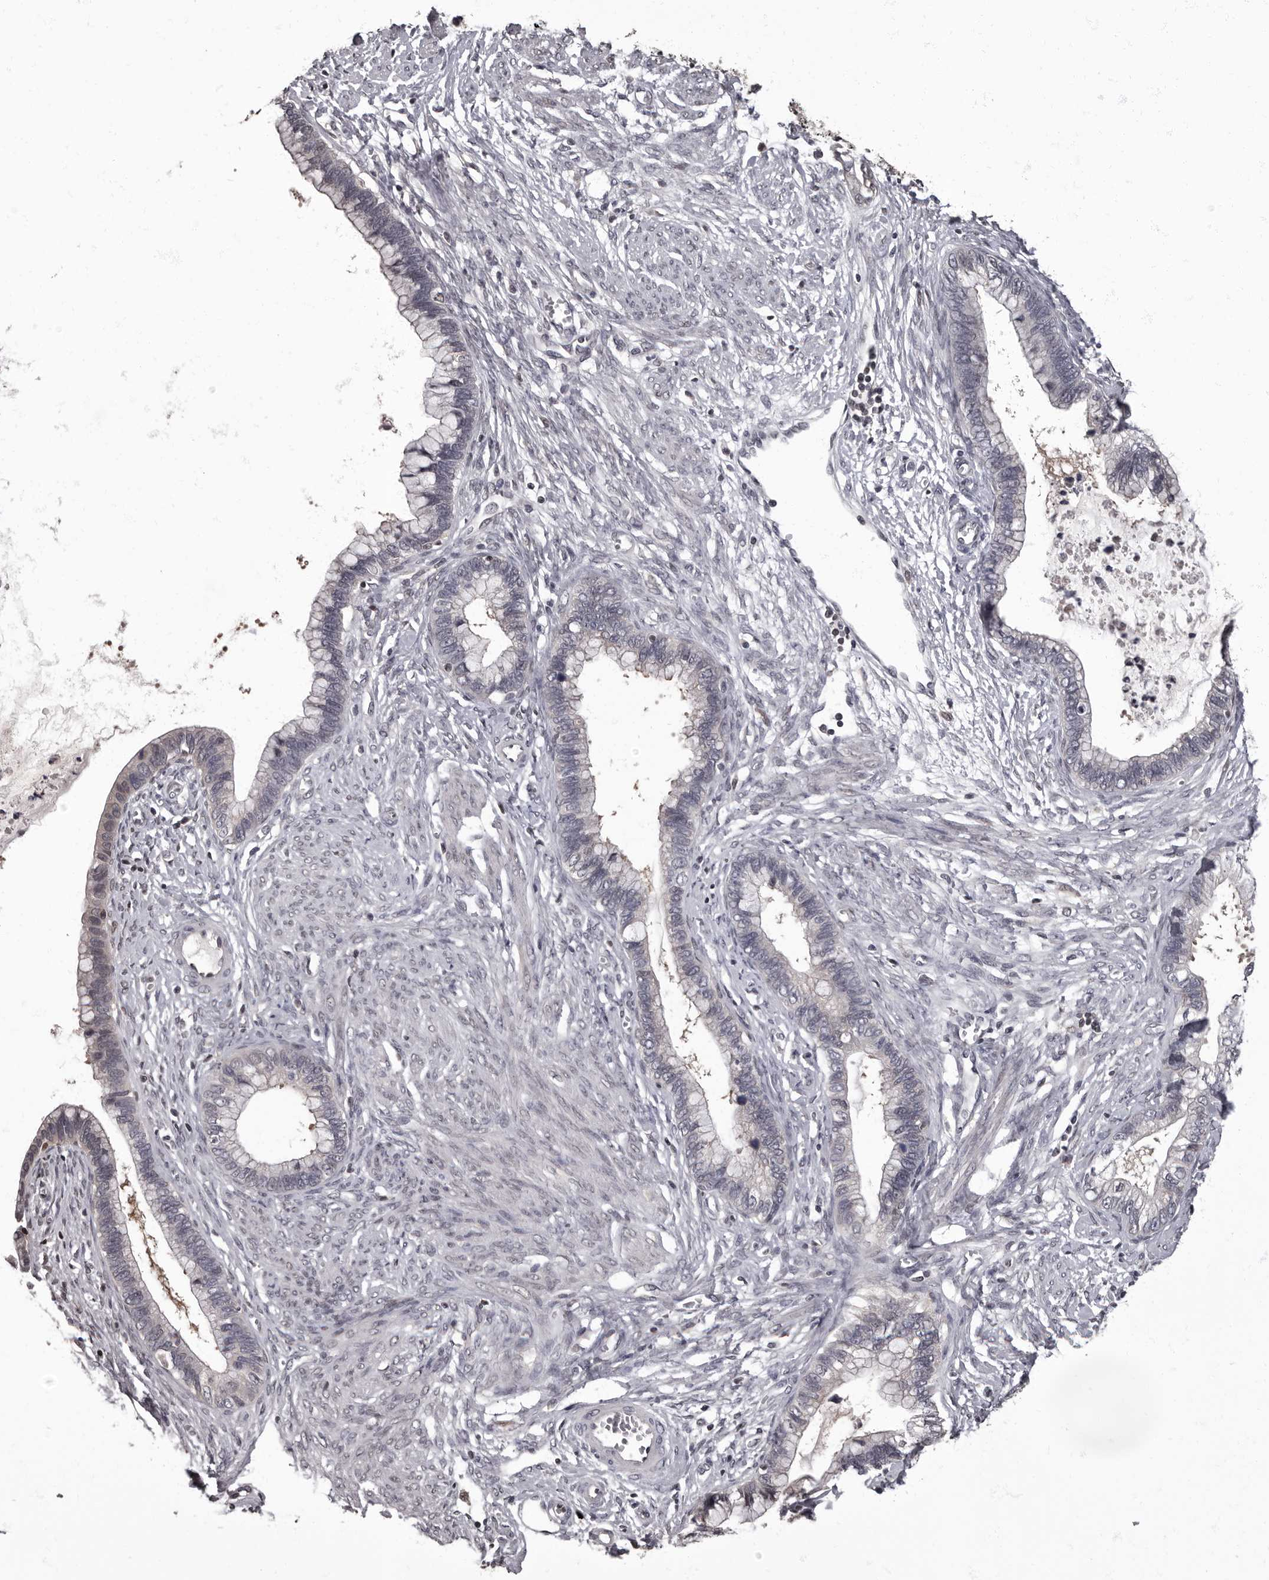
{"staining": {"intensity": "weak", "quantity": "<25%", "location": "nuclear"}, "tissue": "cervical cancer", "cell_type": "Tumor cells", "image_type": "cancer", "snomed": [{"axis": "morphology", "description": "Adenocarcinoma, NOS"}, {"axis": "topography", "description": "Cervix"}], "caption": "Histopathology image shows no significant protein staining in tumor cells of cervical adenocarcinoma.", "gene": "C1orf50", "patient": {"sex": "female", "age": 44}}